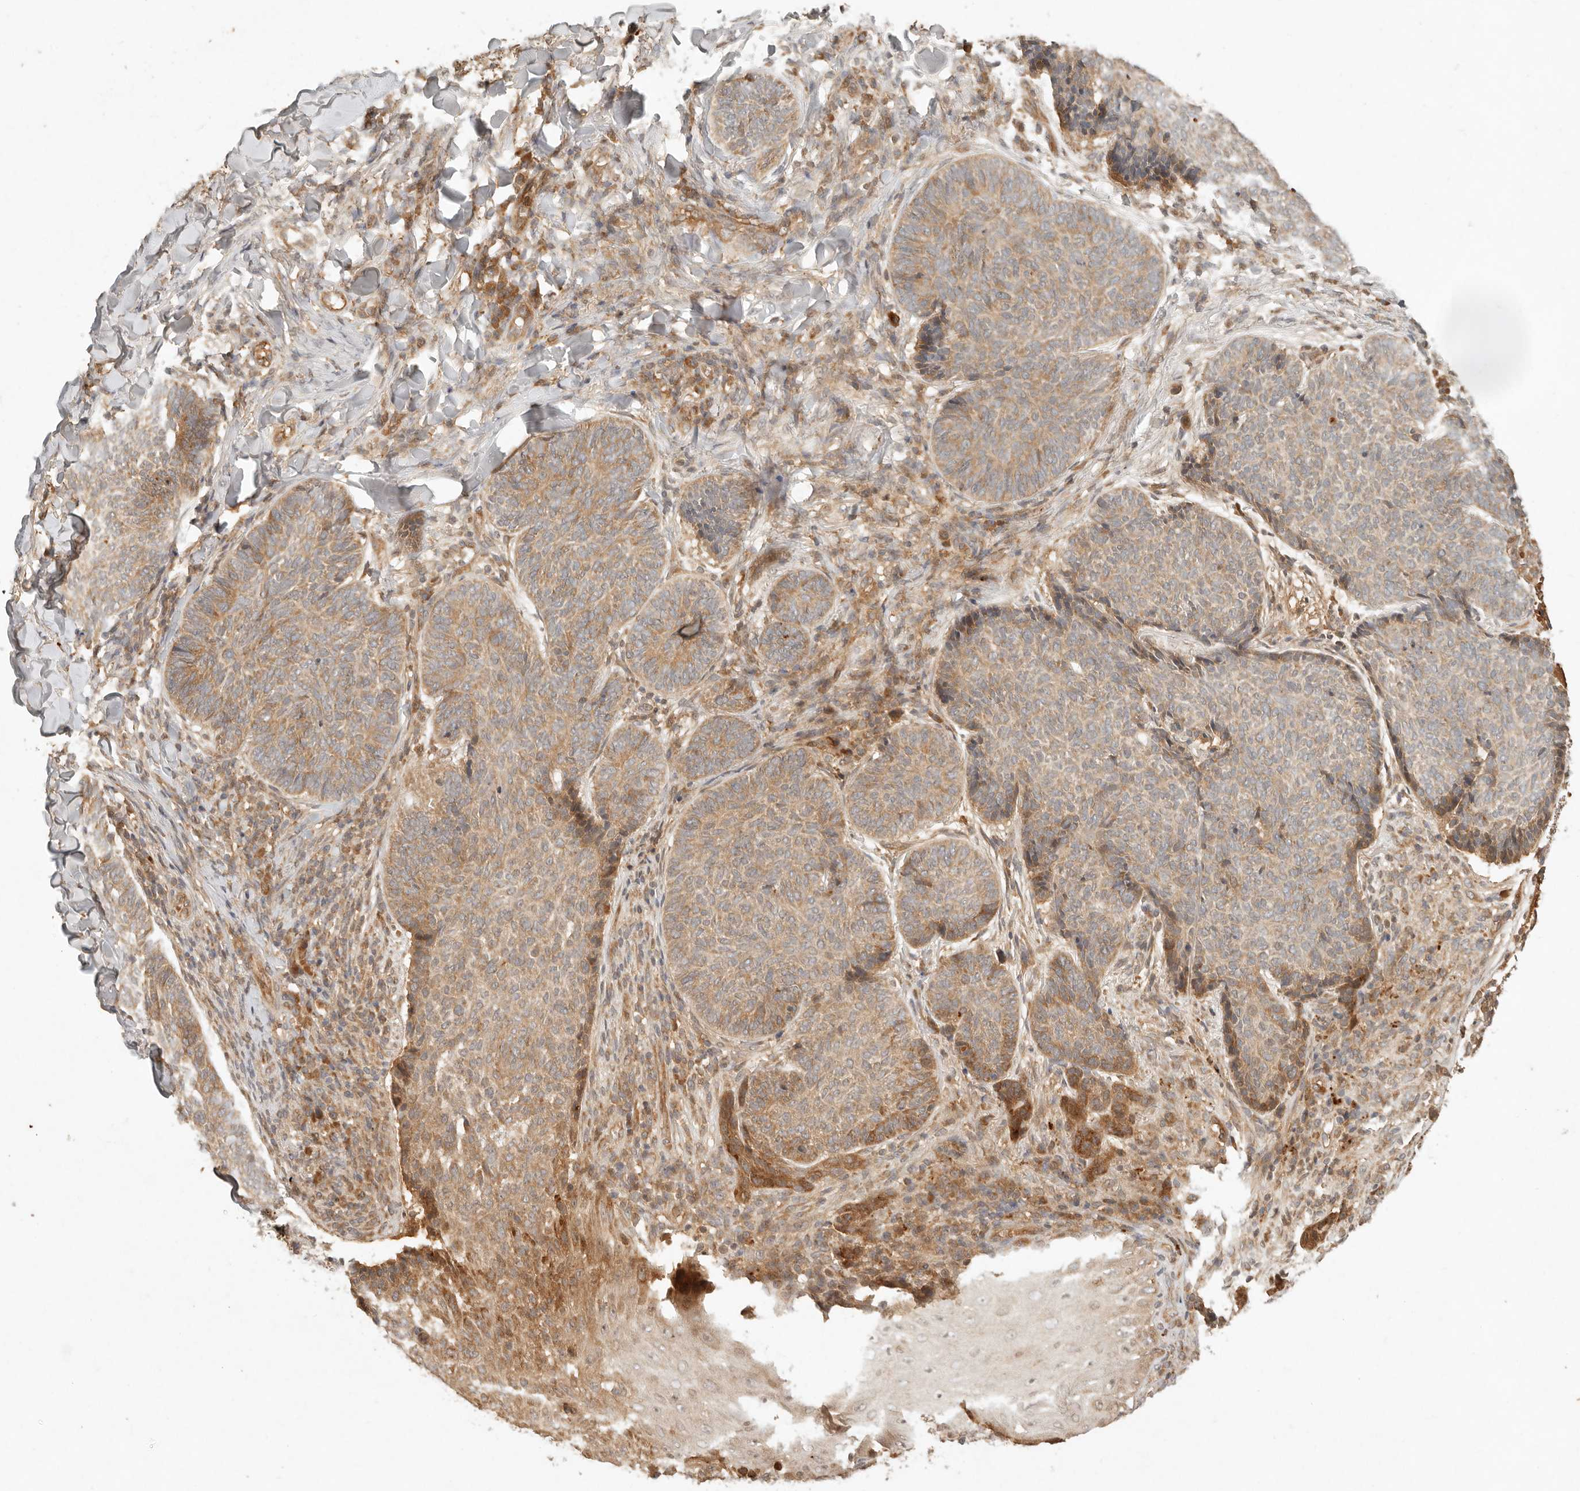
{"staining": {"intensity": "moderate", "quantity": "<25%", "location": "cytoplasmic/membranous"}, "tissue": "skin cancer", "cell_type": "Tumor cells", "image_type": "cancer", "snomed": [{"axis": "morphology", "description": "Normal tissue, NOS"}, {"axis": "morphology", "description": "Basal cell carcinoma"}, {"axis": "topography", "description": "Skin"}], "caption": "Brown immunohistochemical staining in basal cell carcinoma (skin) demonstrates moderate cytoplasmic/membranous staining in about <25% of tumor cells.", "gene": "ANKRD61", "patient": {"sex": "male", "age": 50}}